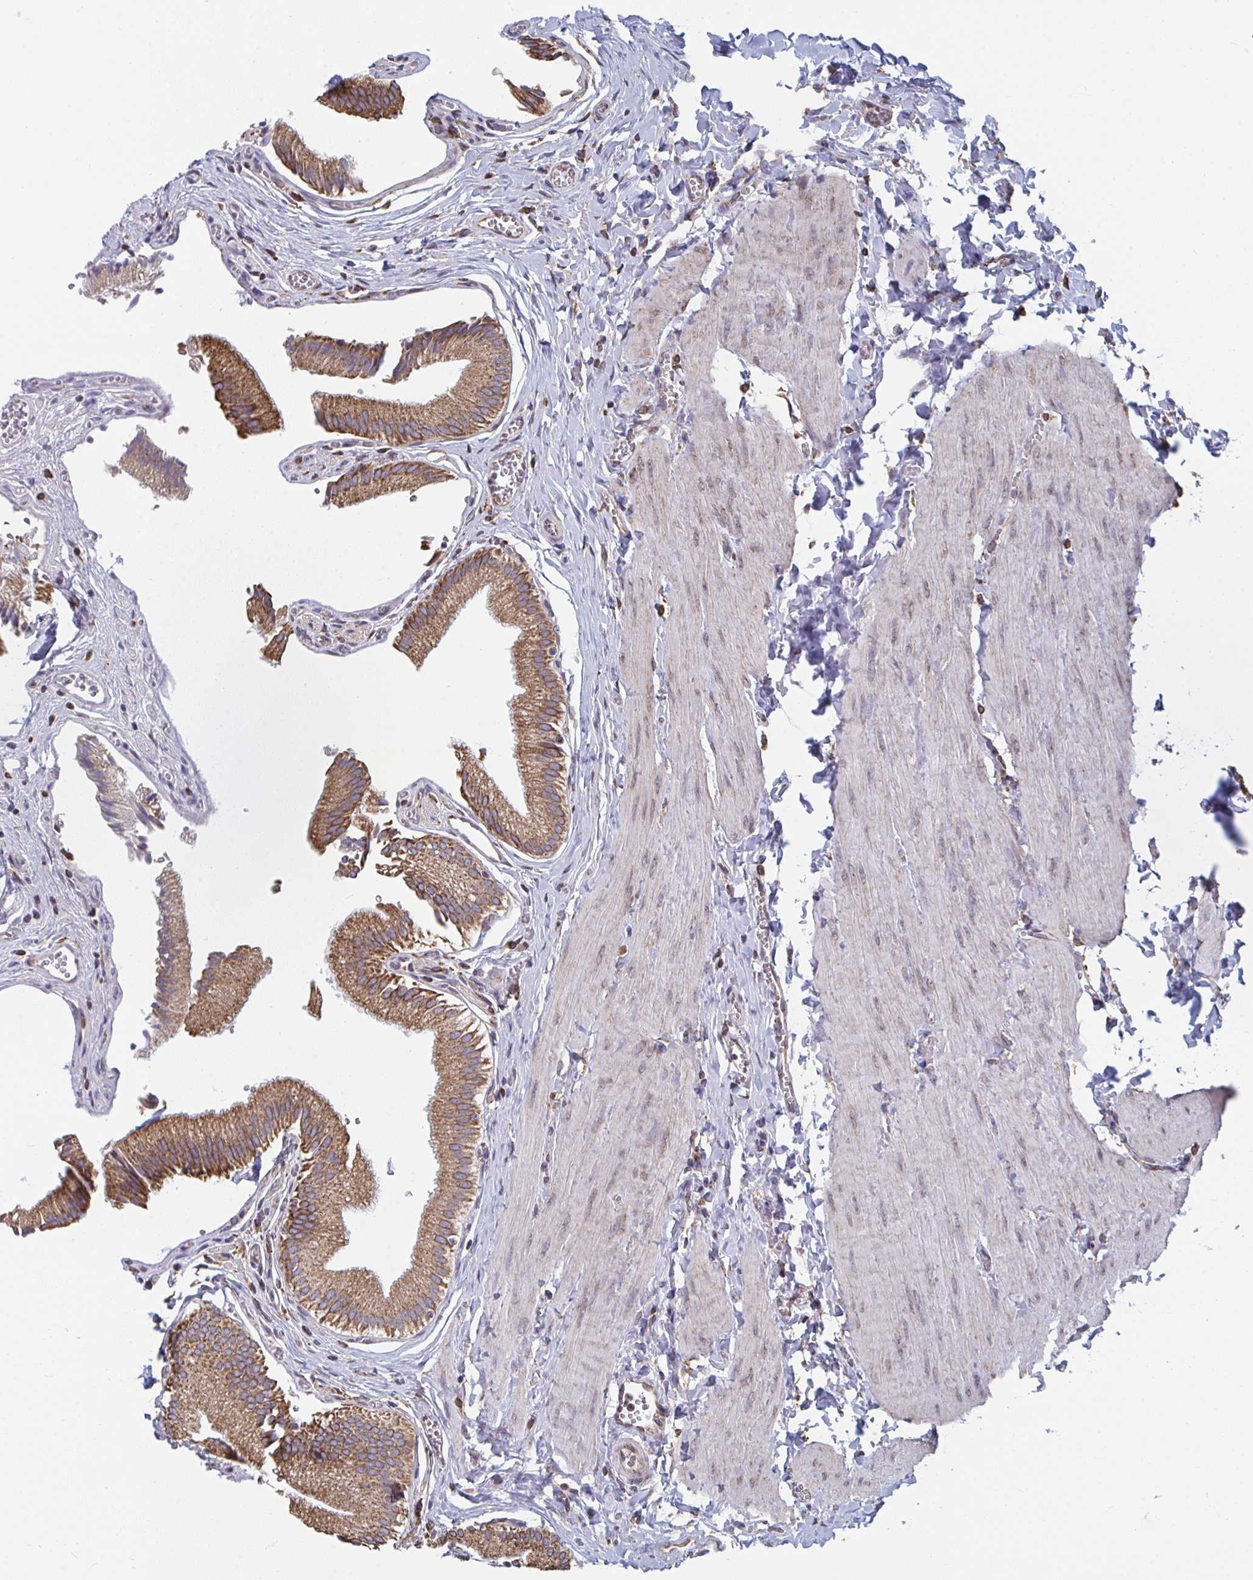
{"staining": {"intensity": "moderate", "quantity": ">75%", "location": "cytoplasmic/membranous"}, "tissue": "gallbladder", "cell_type": "Glandular cells", "image_type": "normal", "snomed": [{"axis": "morphology", "description": "Normal tissue, NOS"}, {"axis": "topography", "description": "Gallbladder"}, {"axis": "topography", "description": "Peripheral nerve tissue"}], "caption": "Approximately >75% of glandular cells in unremarkable human gallbladder display moderate cytoplasmic/membranous protein positivity as visualized by brown immunohistochemical staining.", "gene": "ELAVL1", "patient": {"sex": "male", "age": 17}}